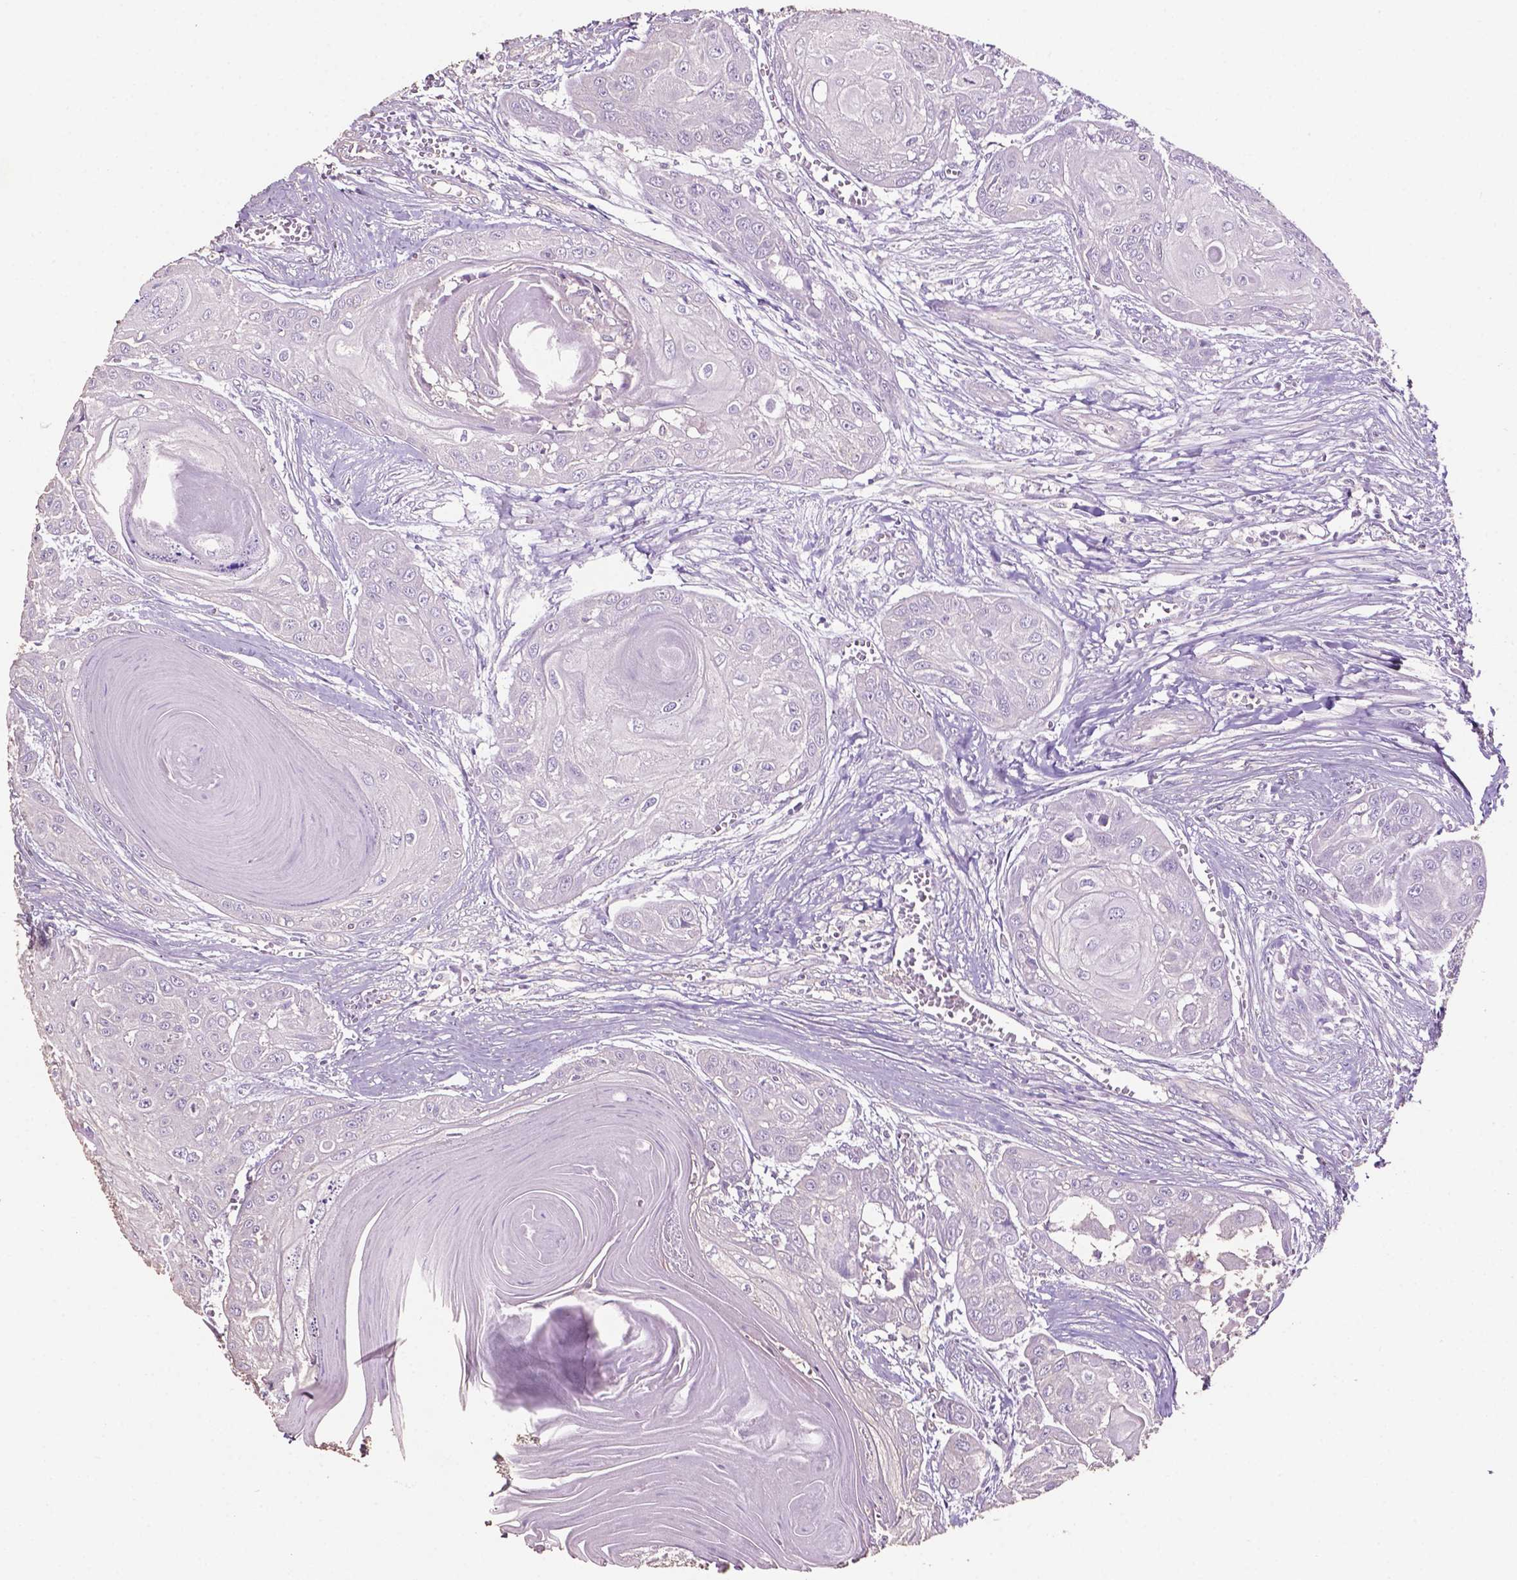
{"staining": {"intensity": "negative", "quantity": "none", "location": "none"}, "tissue": "head and neck cancer", "cell_type": "Tumor cells", "image_type": "cancer", "snomed": [{"axis": "morphology", "description": "Squamous cell carcinoma, NOS"}, {"axis": "topography", "description": "Oral tissue"}, {"axis": "topography", "description": "Head-Neck"}], "caption": "This is an immunohistochemistry (IHC) photomicrograph of head and neck cancer (squamous cell carcinoma). There is no positivity in tumor cells.", "gene": "COMMD4", "patient": {"sex": "male", "age": 71}}